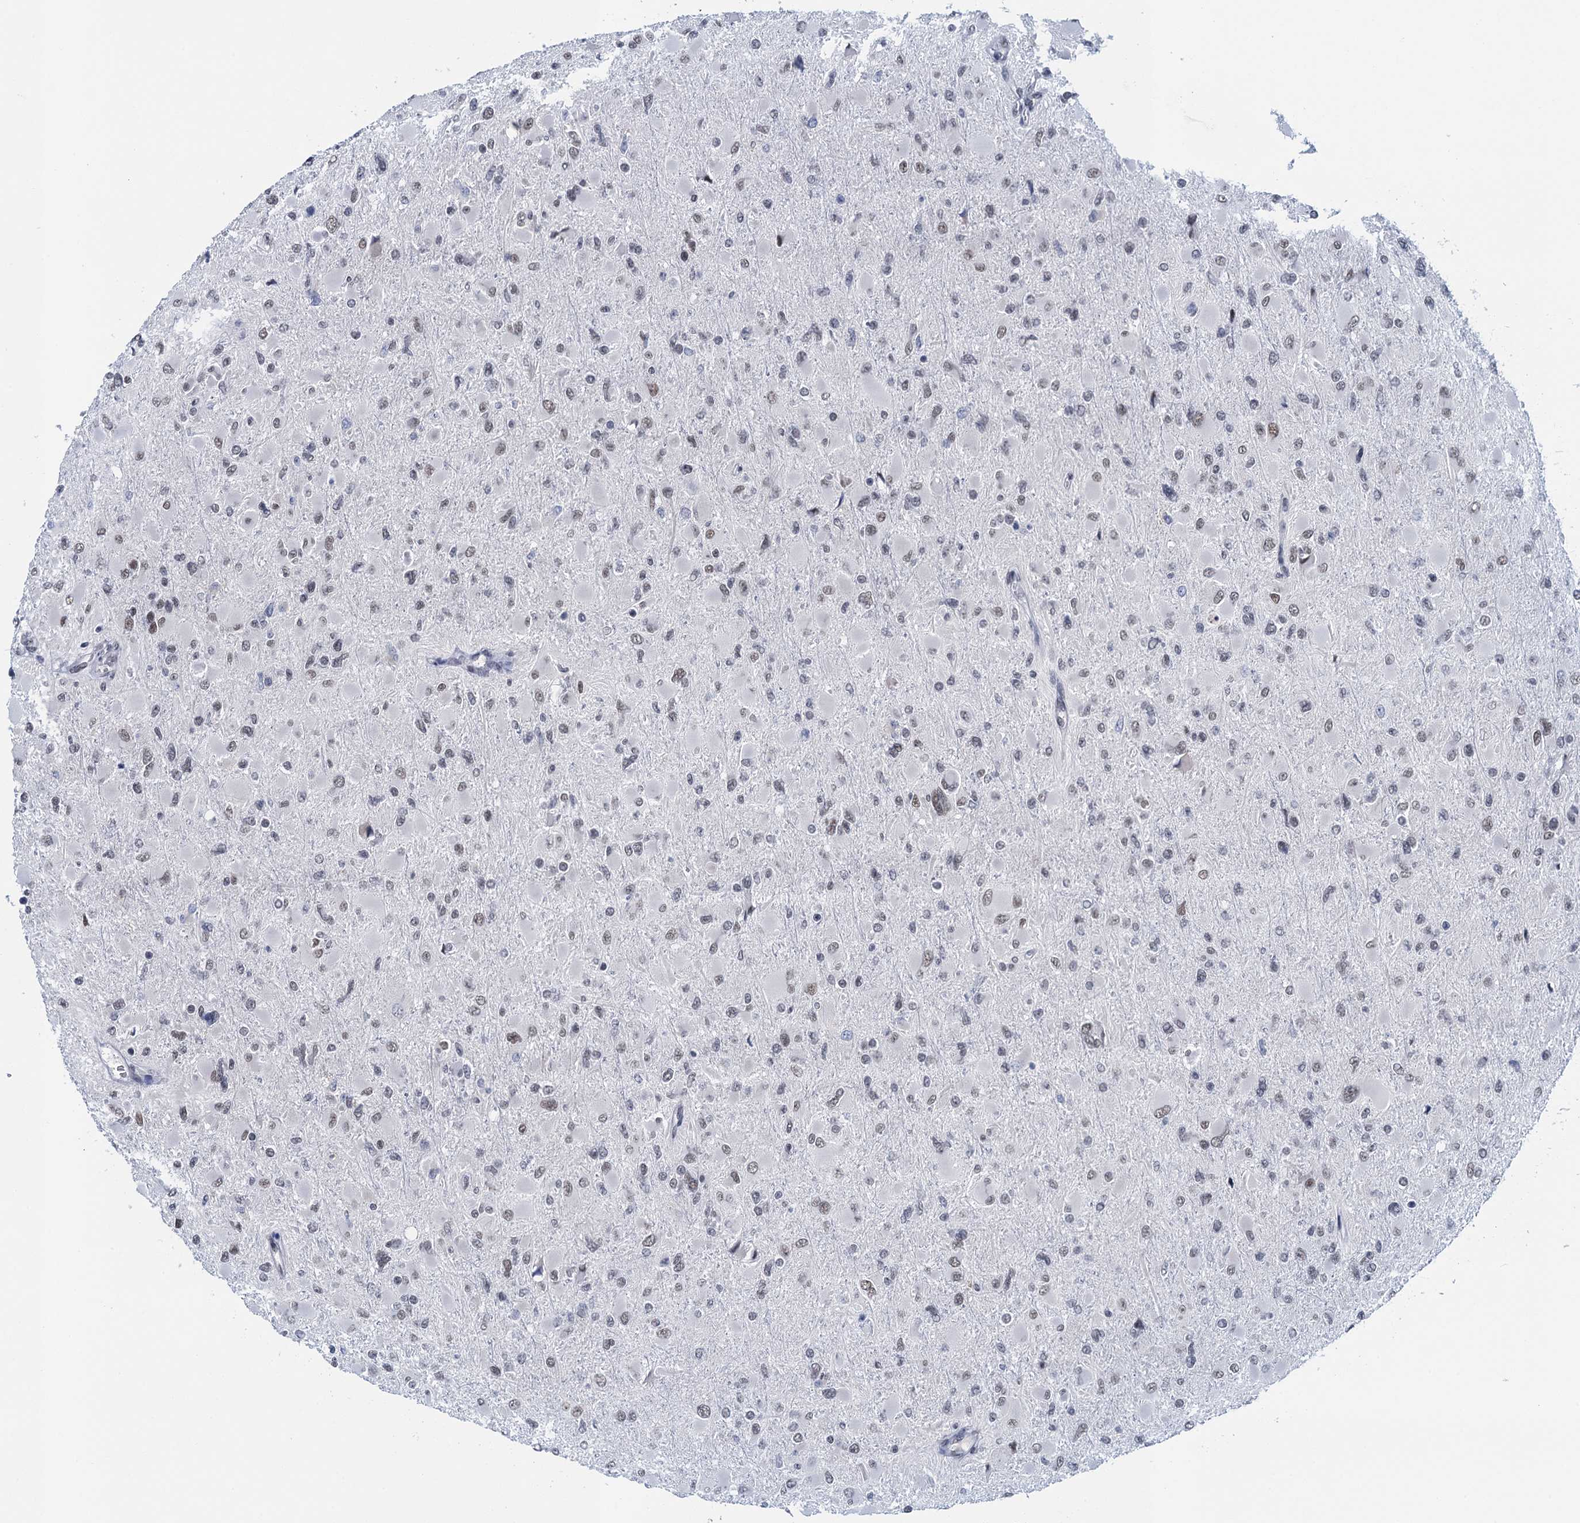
{"staining": {"intensity": "weak", "quantity": "25%-75%", "location": "nuclear"}, "tissue": "glioma", "cell_type": "Tumor cells", "image_type": "cancer", "snomed": [{"axis": "morphology", "description": "Glioma, malignant, High grade"}, {"axis": "topography", "description": "Cerebral cortex"}], "caption": "IHC (DAB) staining of human high-grade glioma (malignant) reveals weak nuclear protein expression in about 25%-75% of tumor cells. (Stains: DAB (3,3'-diaminobenzidine) in brown, nuclei in blue, Microscopy: brightfield microscopy at high magnification).", "gene": "EPS8L1", "patient": {"sex": "female", "age": 36}}